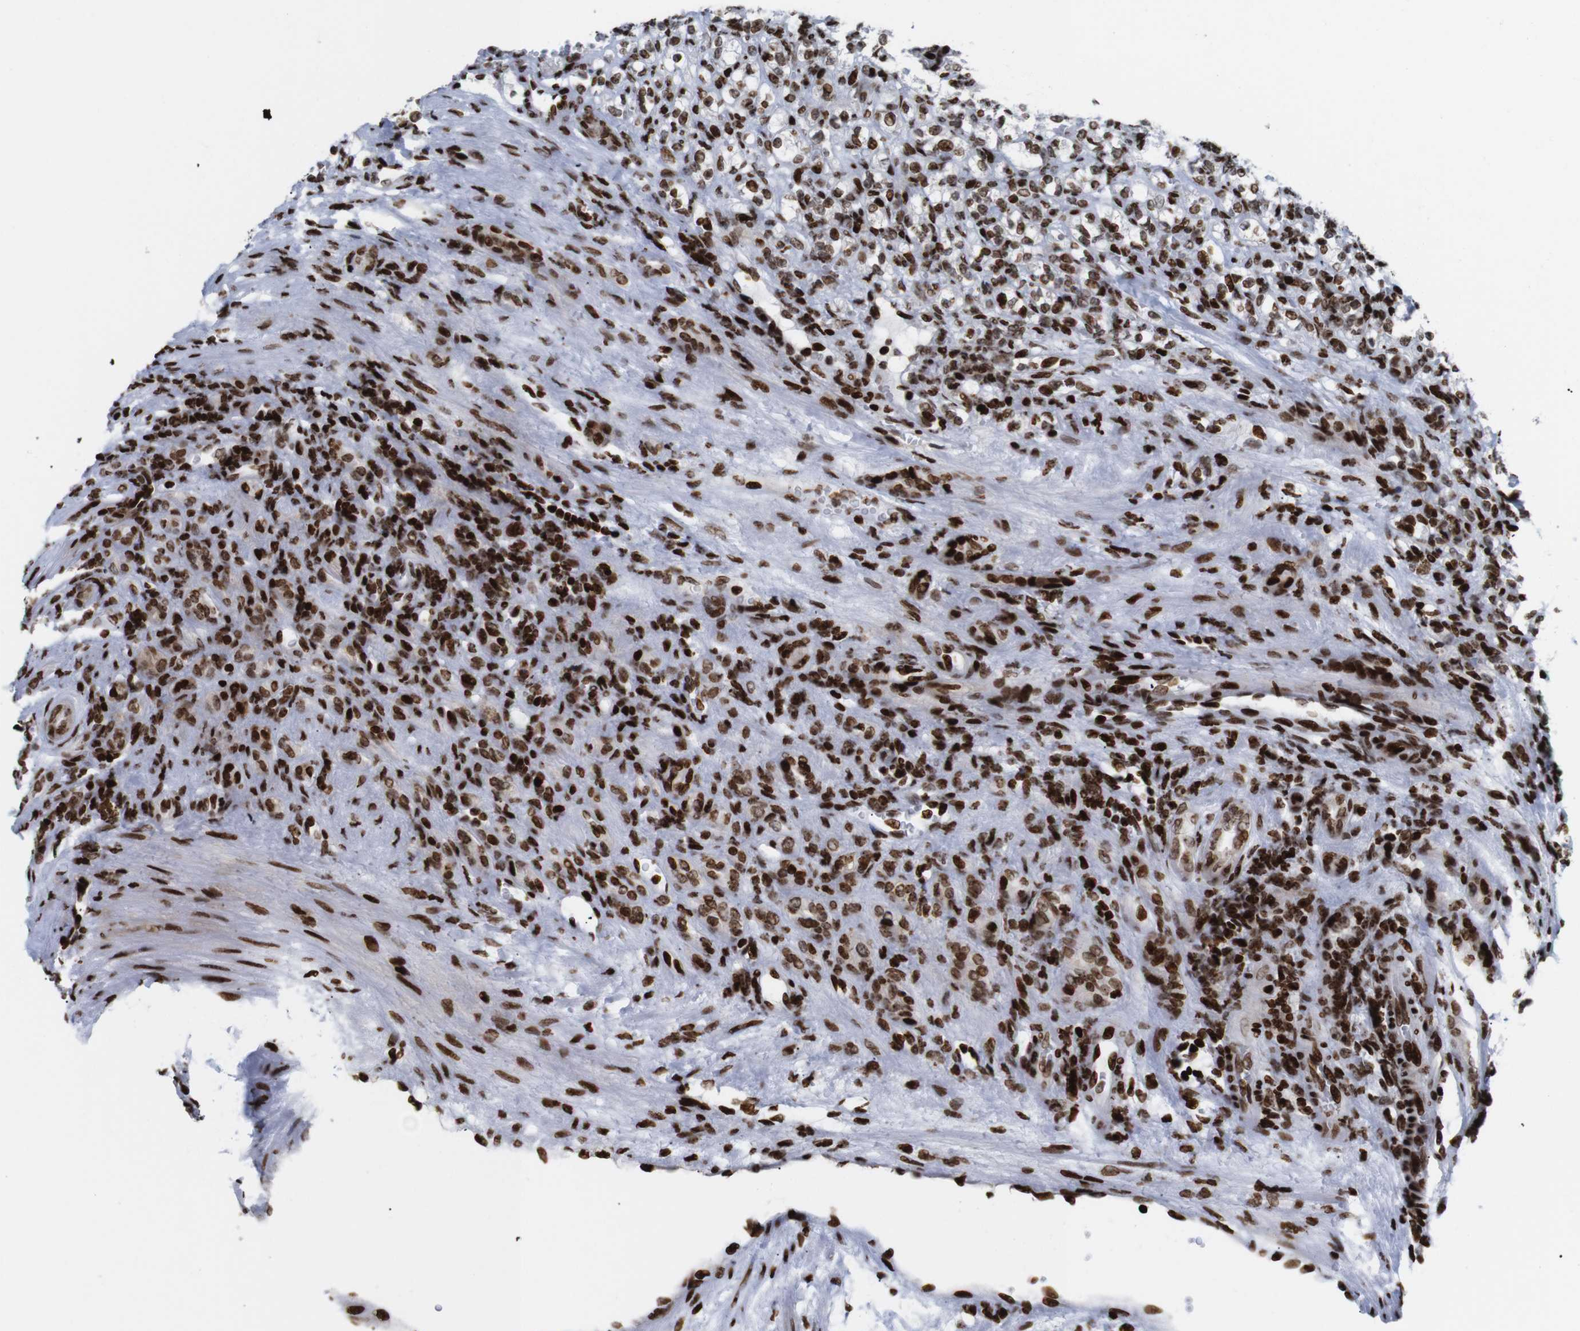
{"staining": {"intensity": "strong", "quantity": ">75%", "location": "nuclear"}, "tissue": "renal cancer", "cell_type": "Tumor cells", "image_type": "cancer", "snomed": [{"axis": "morphology", "description": "Adenocarcinoma, NOS"}, {"axis": "topography", "description": "Kidney"}], "caption": "The histopathology image reveals immunohistochemical staining of renal cancer (adenocarcinoma). There is strong nuclear staining is appreciated in approximately >75% of tumor cells.", "gene": "H1-4", "patient": {"sex": "male", "age": 61}}